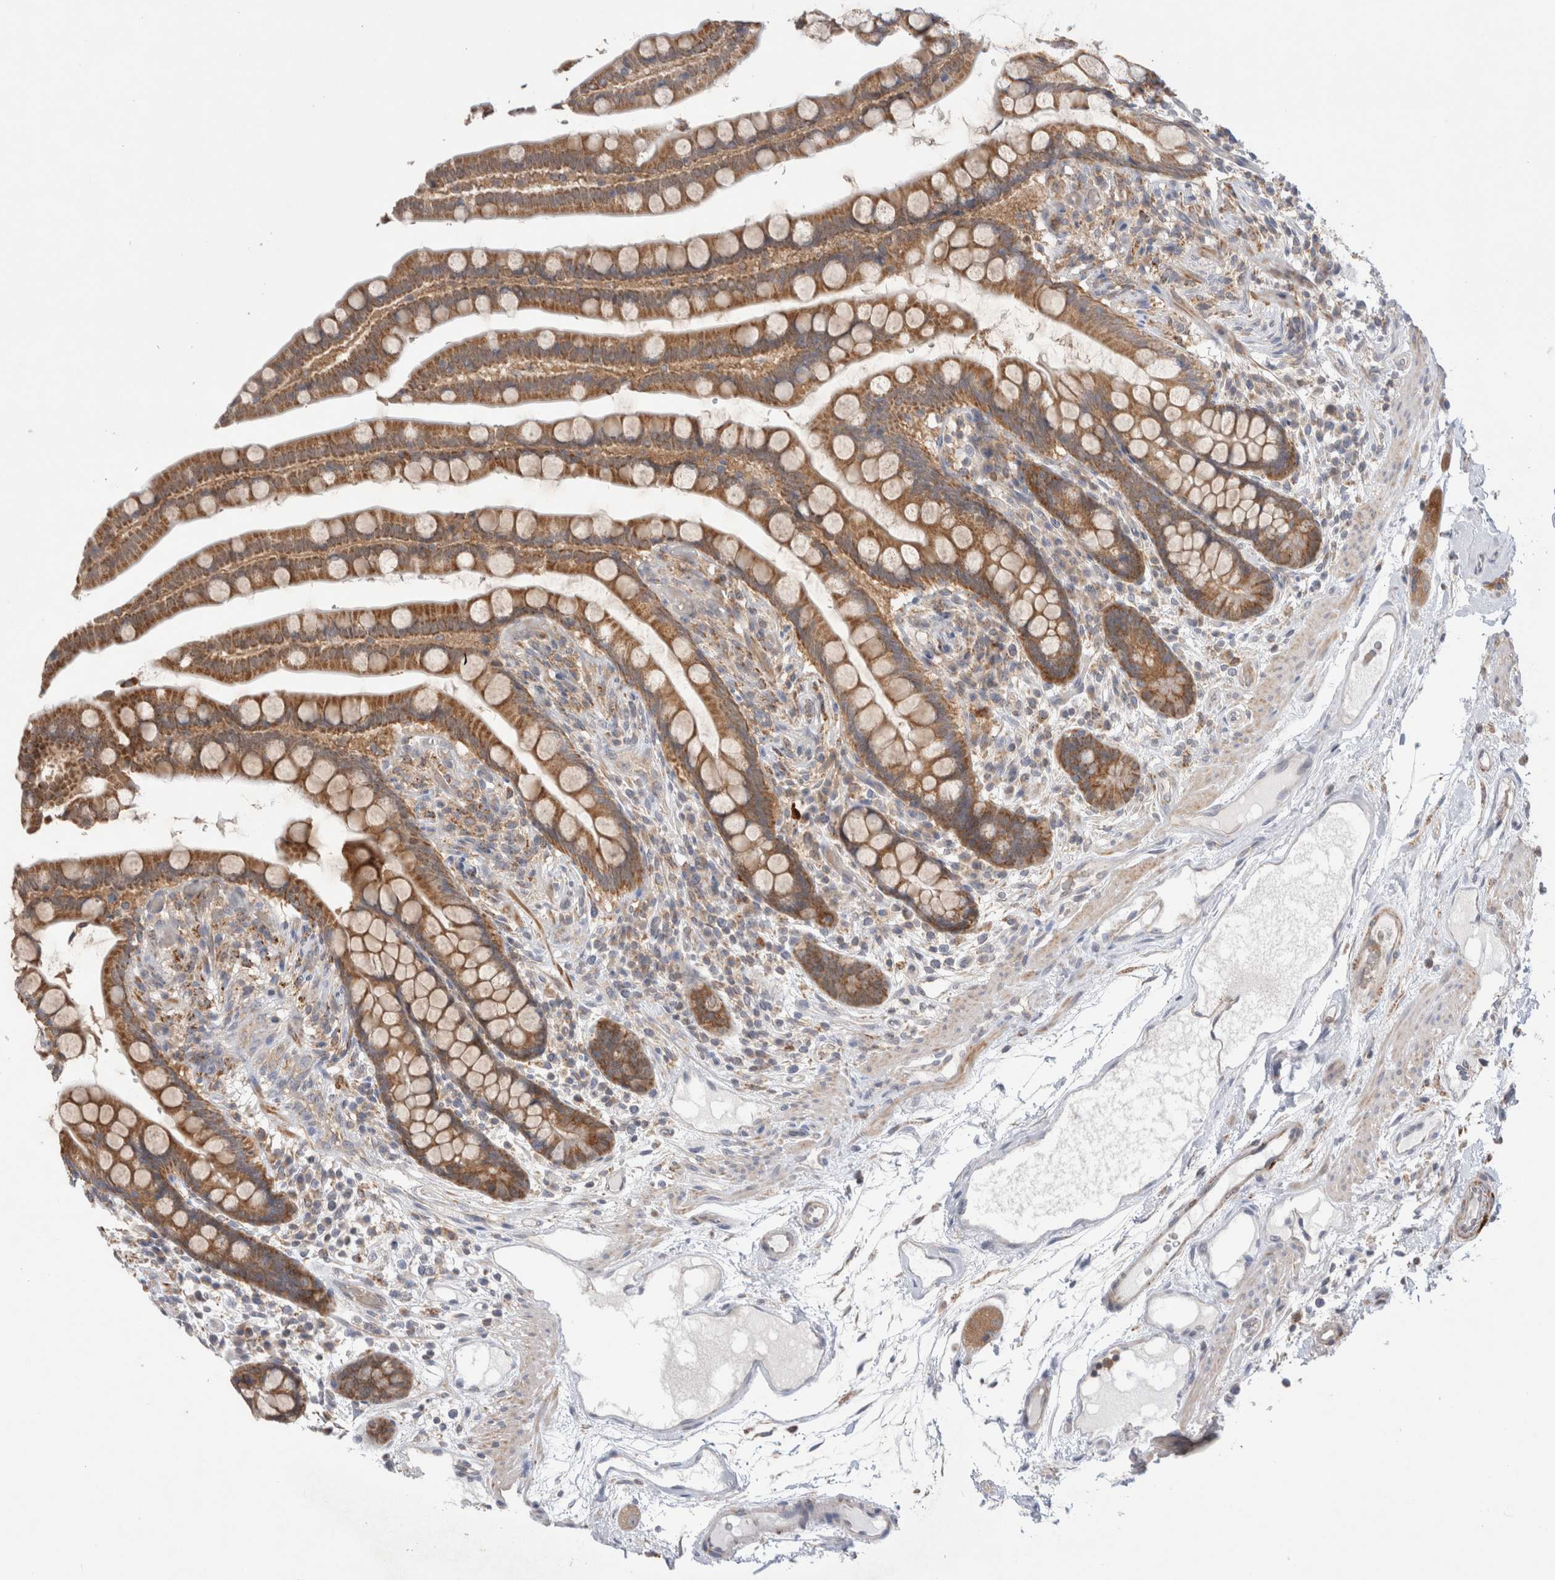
{"staining": {"intensity": "negative", "quantity": "none", "location": "none"}, "tissue": "colon", "cell_type": "Endothelial cells", "image_type": "normal", "snomed": [{"axis": "morphology", "description": "Normal tissue, NOS"}, {"axis": "topography", "description": "Colon"}], "caption": "A micrograph of human colon is negative for staining in endothelial cells. The staining is performed using DAB (3,3'-diaminobenzidine) brown chromogen with nuclei counter-stained in using hematoxylin.", "gene": "NDOR1", "patient": {"sex": "male", "age": 73}}